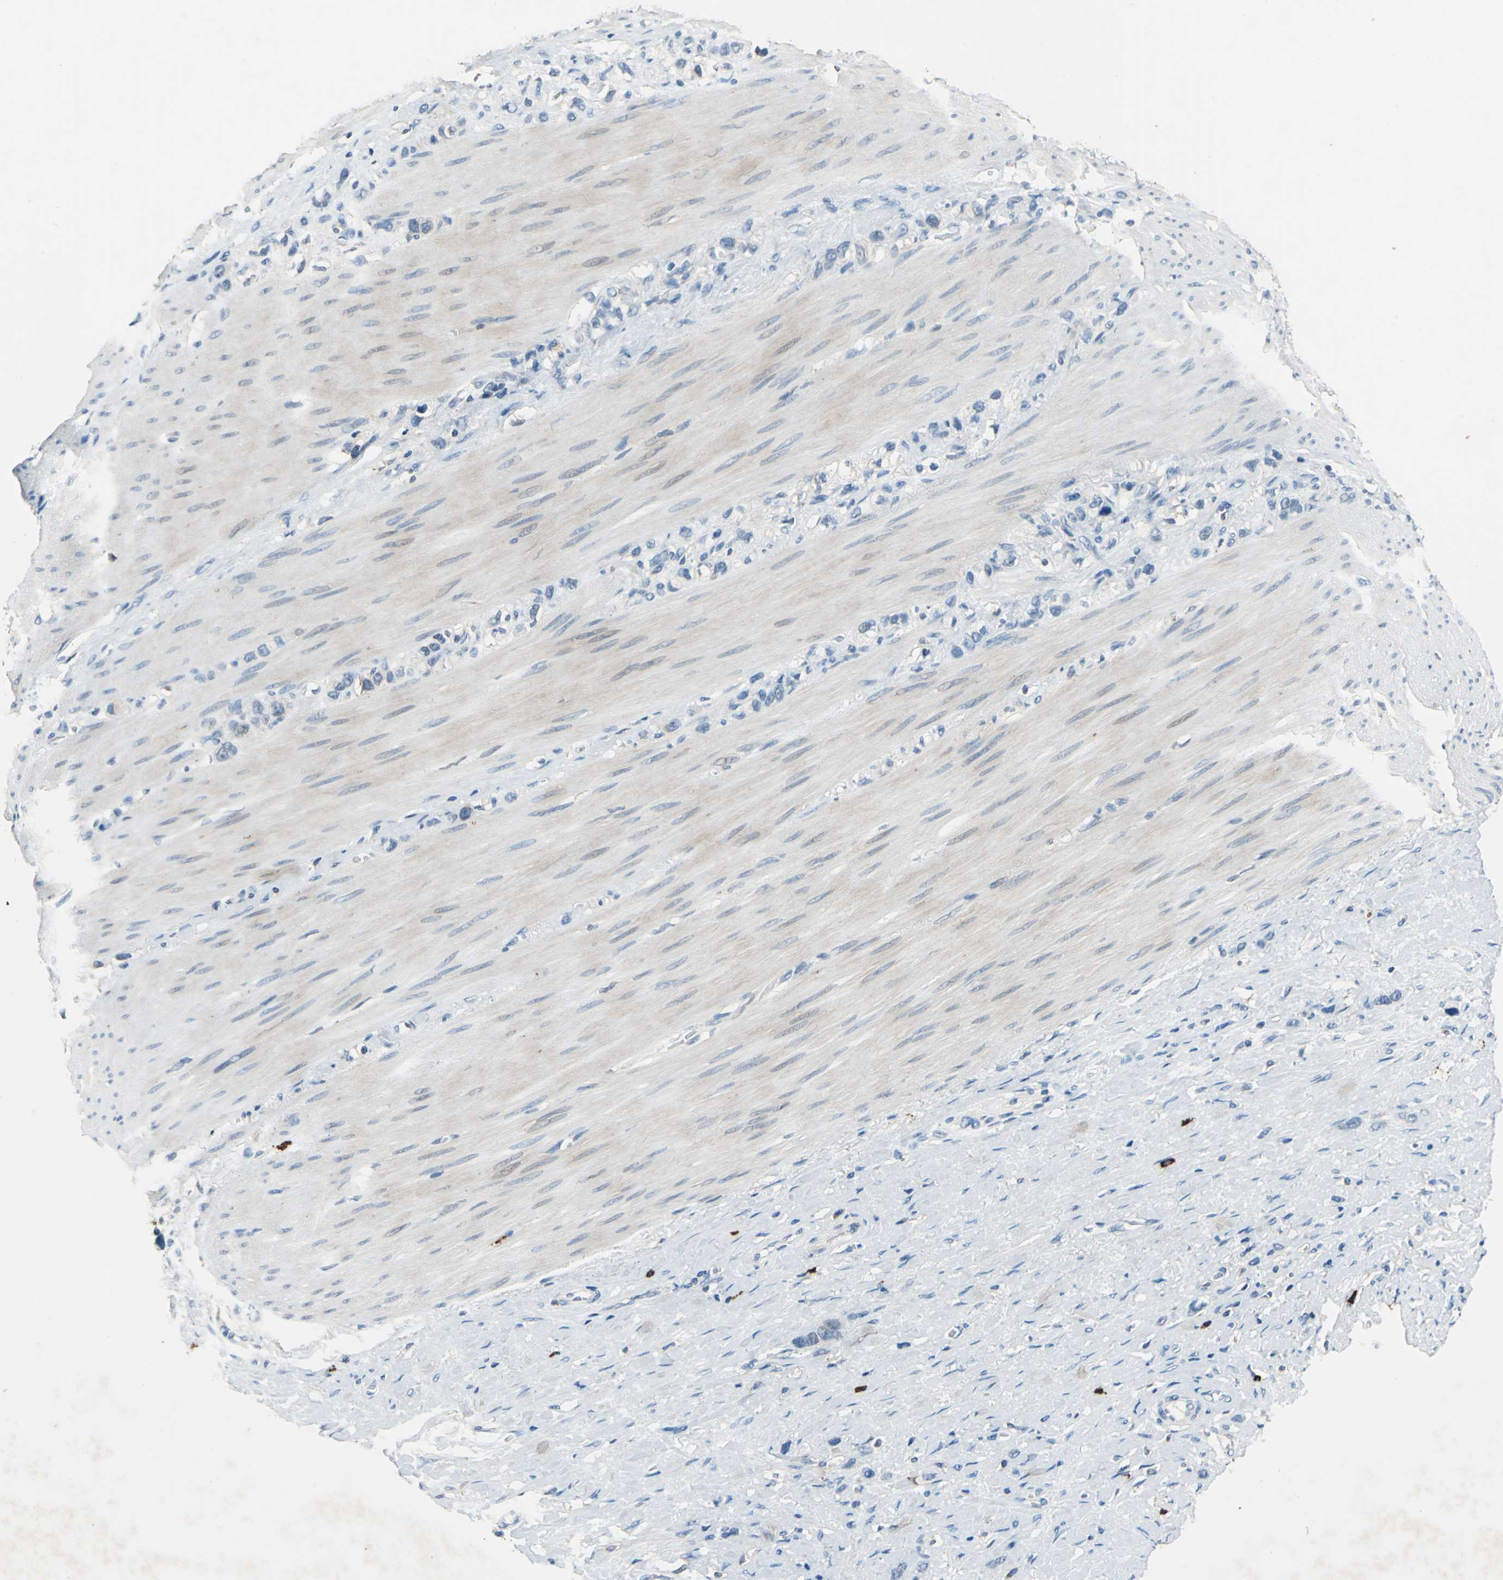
{"staining": {"intensity": "weak", "quantity": "<25%", "location": "cytoplasmic/membranous"}, "tissue": "stomach cancer", "cell_type": "Tumor cells", "image_type": "cancer", "snomed": [{"axis": "morphology", "description": "Normal tissue, NOS"}, {"axis": "morphology", "description": "Adenocarcinoma, NOS"}, {"axis": "morphology", "description": "Adenocarcinoma, High grade"}, {"axis": "topography", "description": "Stomach, upper"}, {"axis": "topography", "description": "Stomach"}], "caption": "Tumor cells are negative for protein expression in human adenocarcinoma (high-grade) (stomach). (DAB immunohistochemistry with hematoxylin counter stain).", "gene": "SLC19A2", "patient": {"sex": "female", "age": 65}}